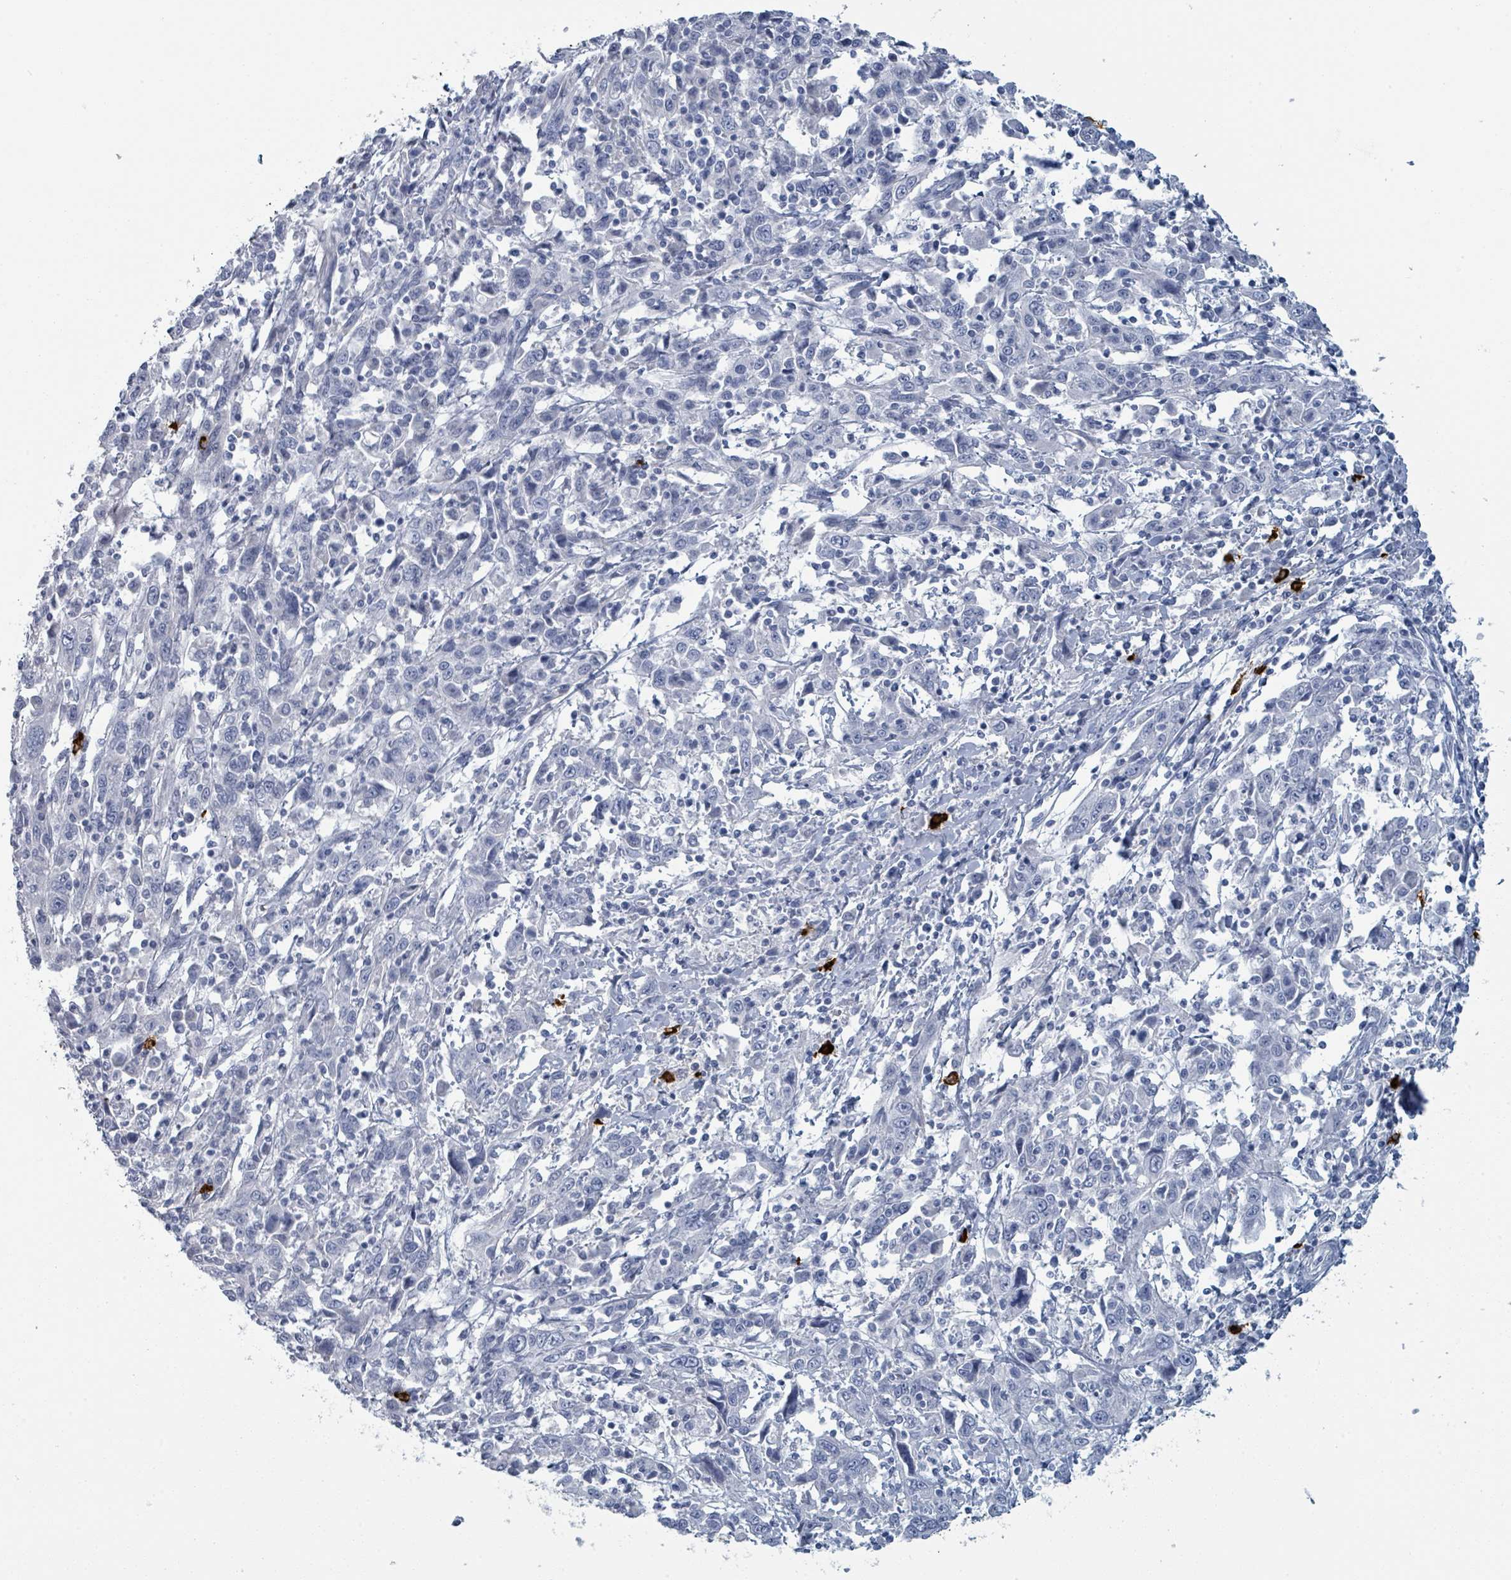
{"staining": {"intensity": "negative", "quantity": "none", "location": "none"}, "tissue": "cervical cancer", "cell_type": "Tumor cells", "image_type": "cancer", "snomed": [{"axis": "morphology", "description": "Squamous cell carcinoma, NOS"}, {"axis": "topography", "description": "Cervix"}], "caption": "This is a histopathology image of immunohistochemistry staining of cervical cancer (squamous cell carcinoma), which shows no expression in tumor cells.", "gene": "VPS13D", "patient": {"sex": "female", "age": 46}}